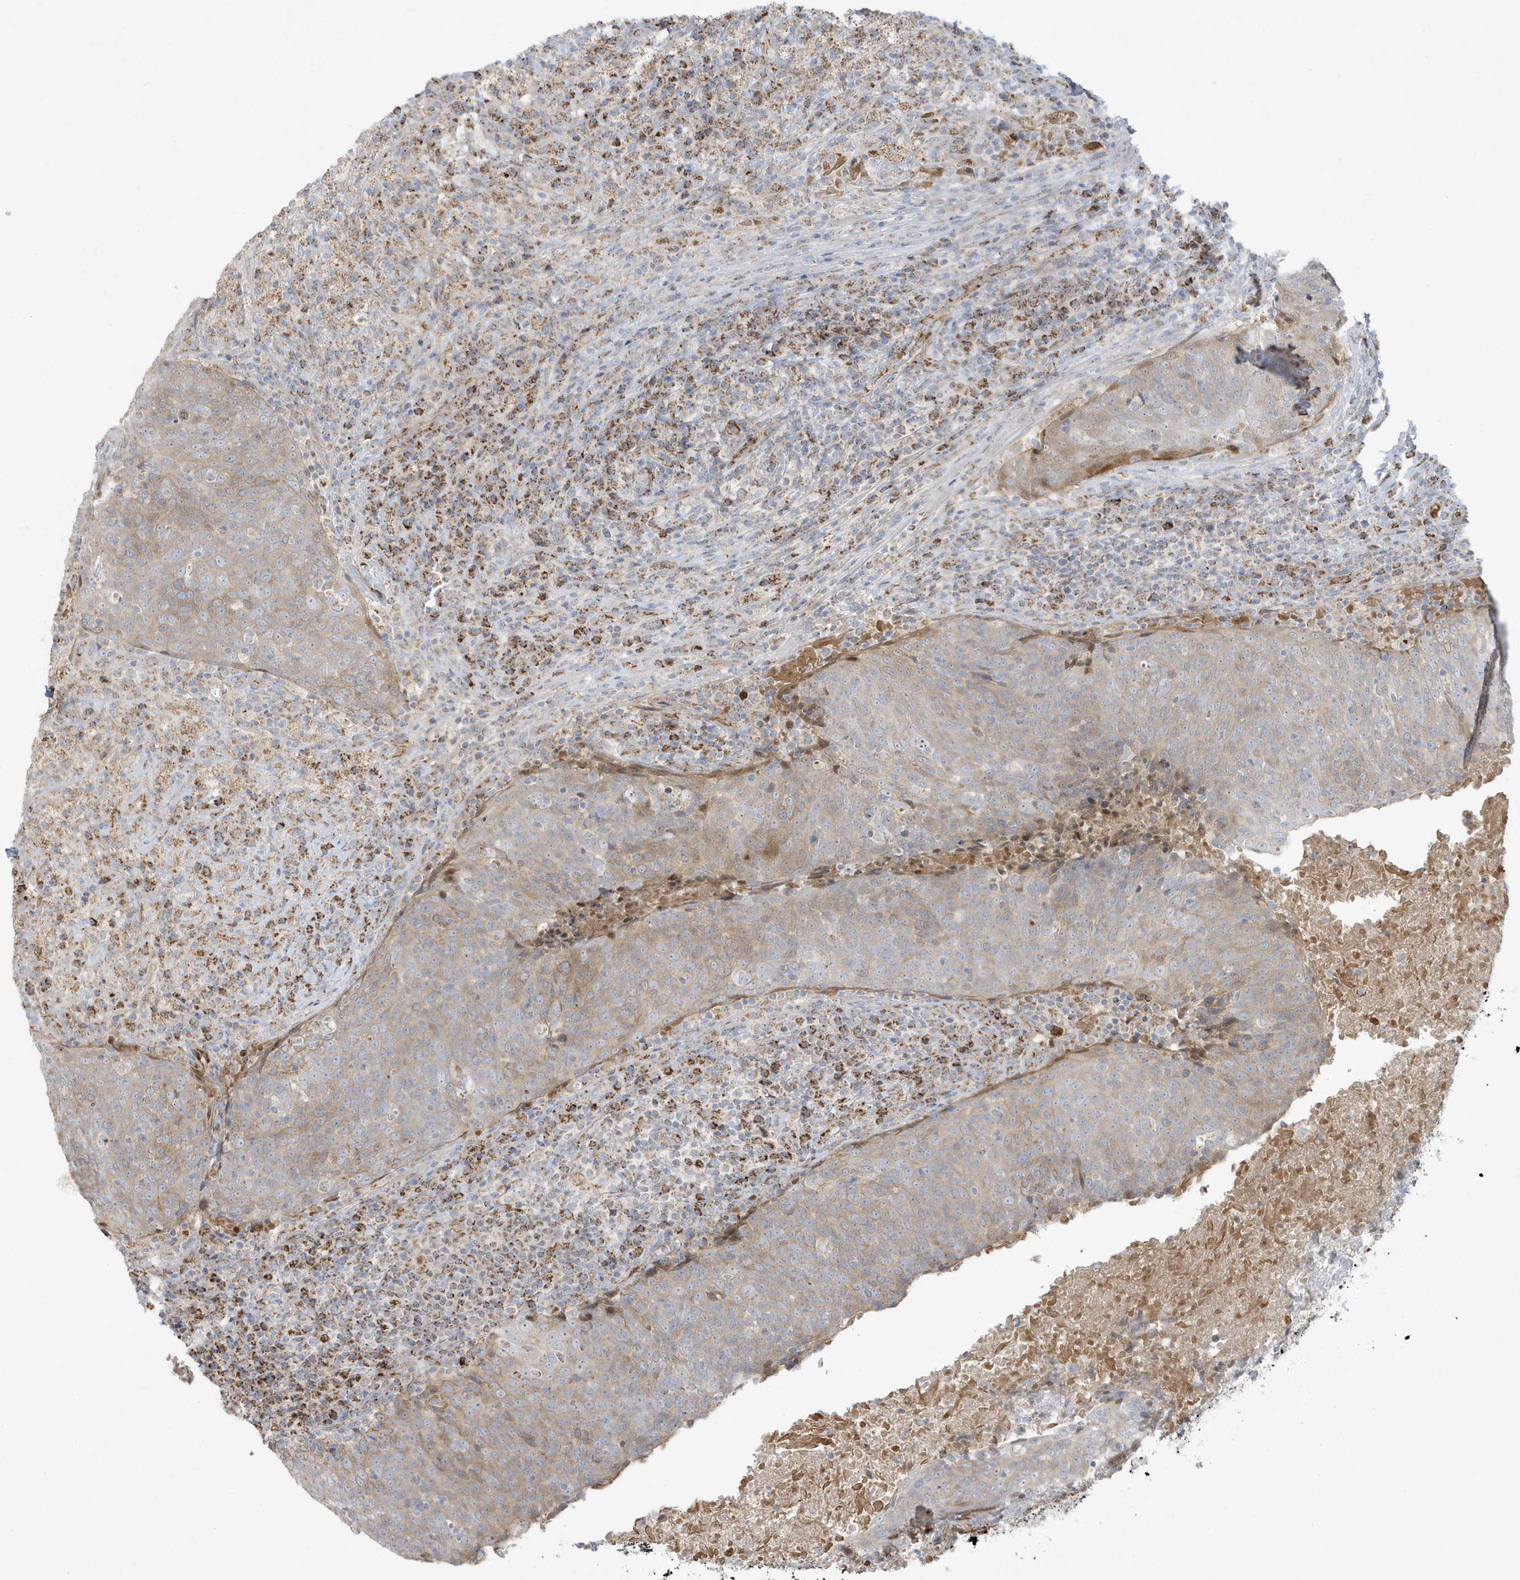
{"staining": {"intensity": "weak", "quantity": "25%-75%", "location": "cytoplasmic/membranous"}, "tissue": "head and neck cancer", "cell_type": "Tumor cells", "image_type": "cancer", "snomed": [{"axis": "morphology", "description": "Squamous cell carcinoma, NOS"}, {"axis": "morphology", "description": "Squamous cell carcinoma, metastatic, NOS"}, {"axis": "topography", "description": "Lymph node"}, {"axis": "topography", "description": "Head-Neck"}], "caption": "Head and neck metastatic squamous cell carcinoma was stained to show a protein in brown. There is low levels of weak cytoplasmic/membranous expression in about 25%-75% of tumor cells.", "gene": "IFT57", "patient": {"sex": "male", "age": 62}}